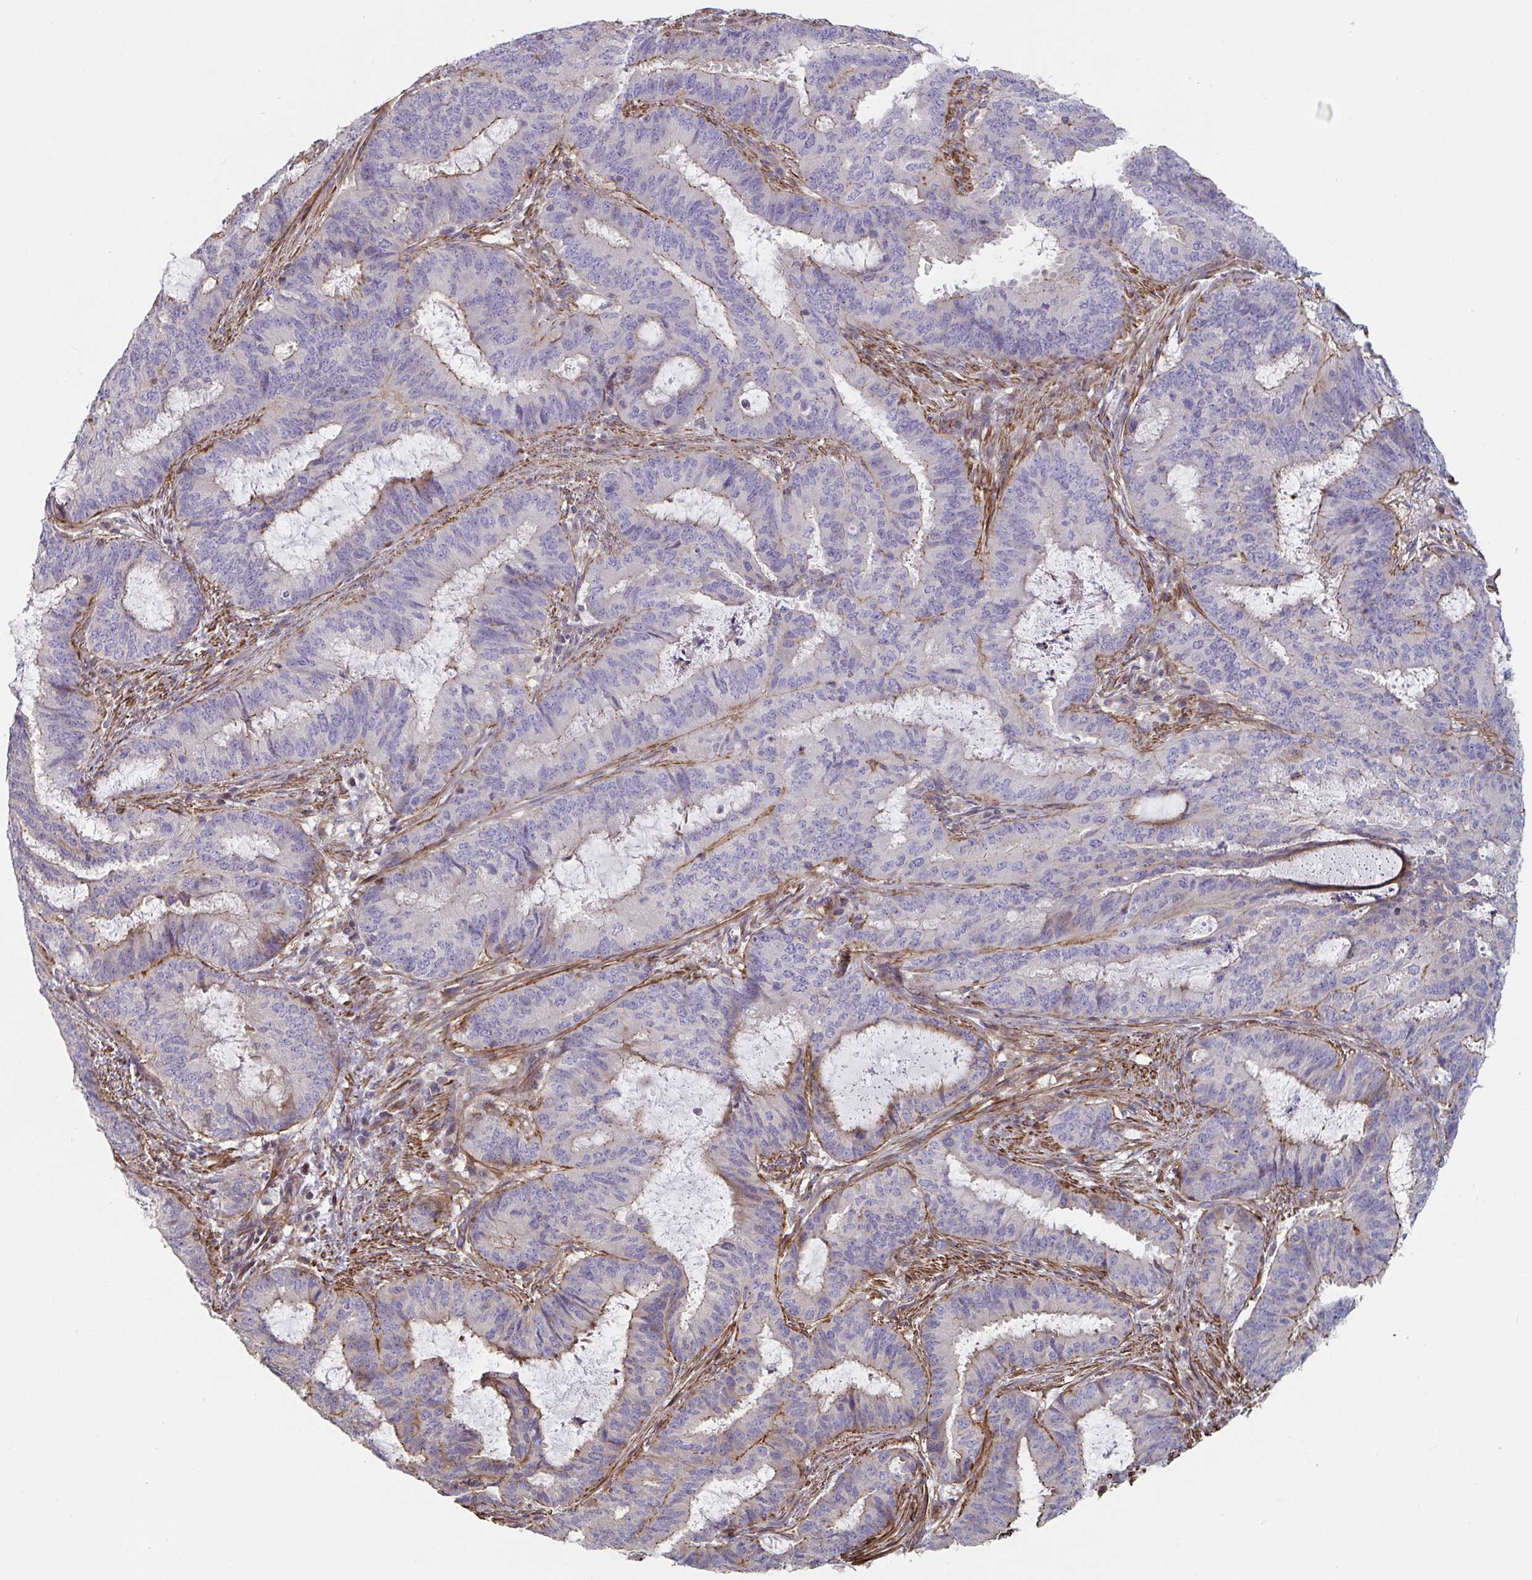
{"staining": {"intensity": "moderate", "quantity": "<25%", "location": "cytoplasmic/membranous"}, "tissue": "endometrial cancer", "cell_type": "Tumor cells", "image_type": "cancer", "snomed": [{"axis": "morphology", "description": "Adenocarcinoma, NOS"}, {"axis": "topography", "description": "Endometrium"}], "caption": "Immunohistochemistry micrograph of neoplastic tissue: human adenocarcinoma (endometrial) stained using immunohistochemistry exhibits low levels of moderate protein expression localized specifically in the cytoplasmic/membranous of tumor cells, appearing as a cytoplasmic/membranous brown color.", "gene": "FZD2", "patient": {"sex": "female", "age": 51}}